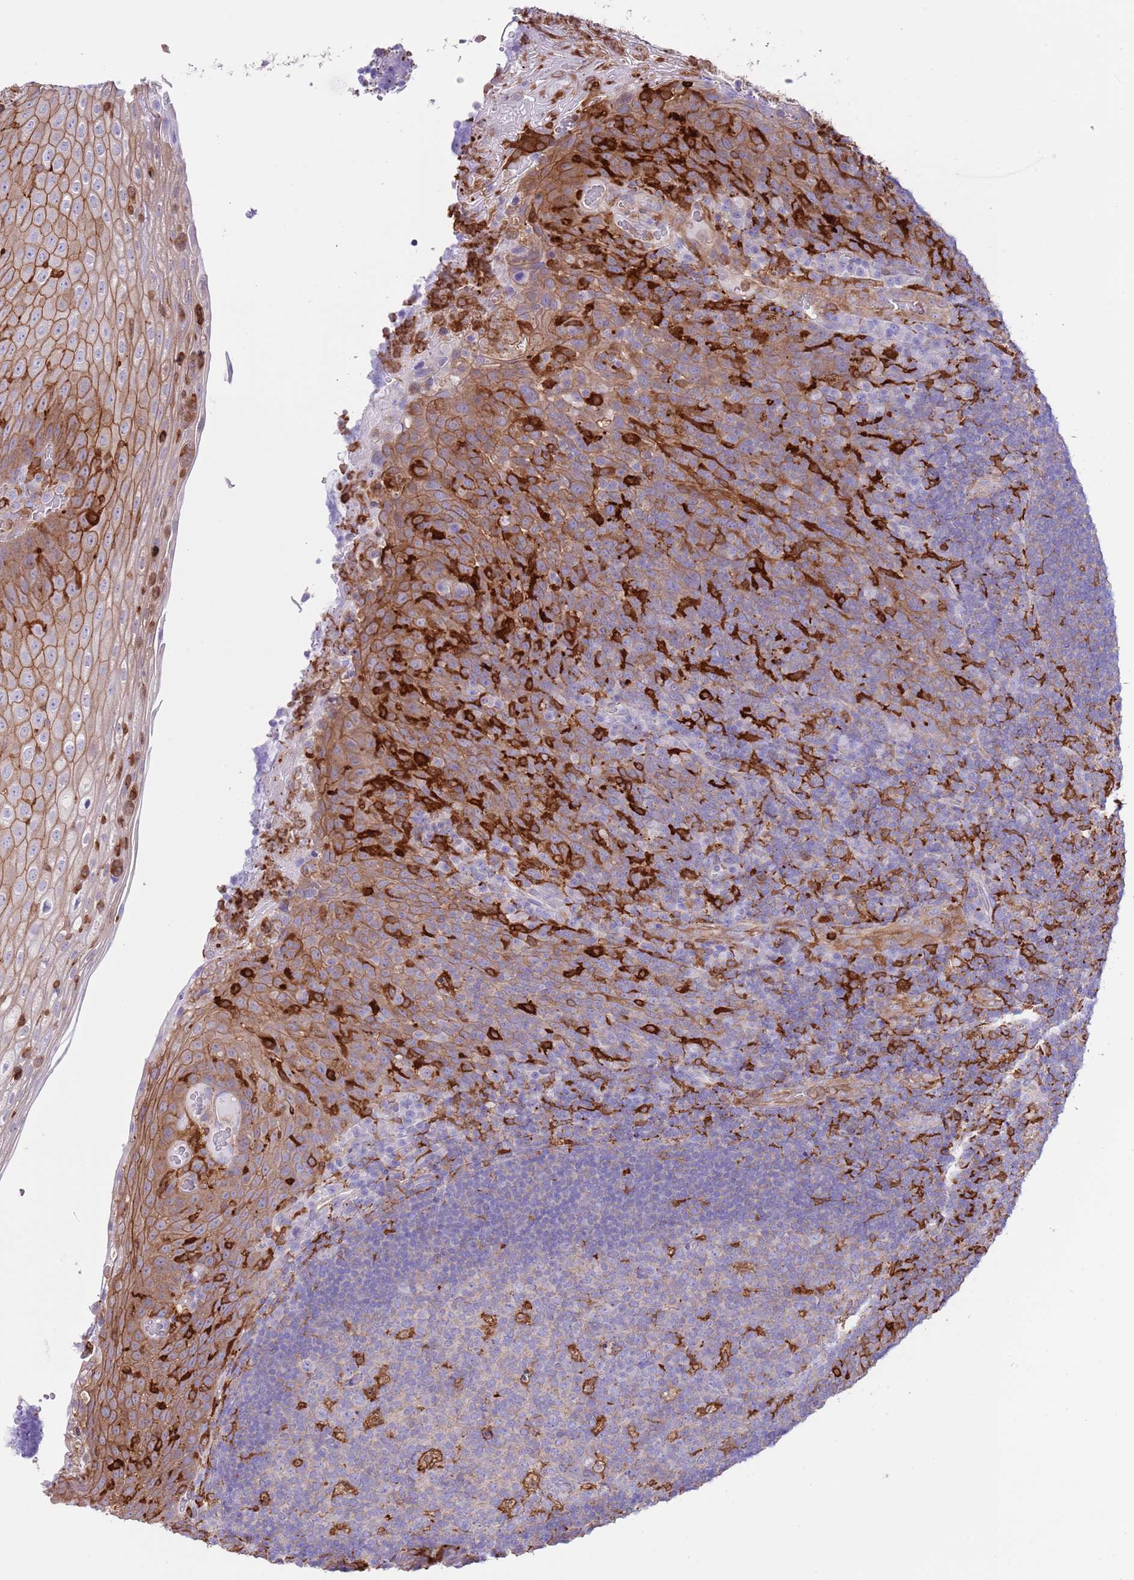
{"staining": {"intensity": "strong", "quantity": "<25%", "location": "cytoplasmic/membranous"}, "tissue": "tonsil", "cell_type": "Germinal center cells", "image_type": "normal", "snomed": [{"axis": "morphology", "description": "Normal tissue, NOS"}, {"axis": "topography", "description": "Tonsil"}], "caption": "DAB immunohistochemical staining of unremarkable tonsil displays strong cytoplasmic/membranous protein staining in approximately <25% of germinal center cells.", "gene": "EFHD2", "patient": {"sex": "male", "age": 17}}